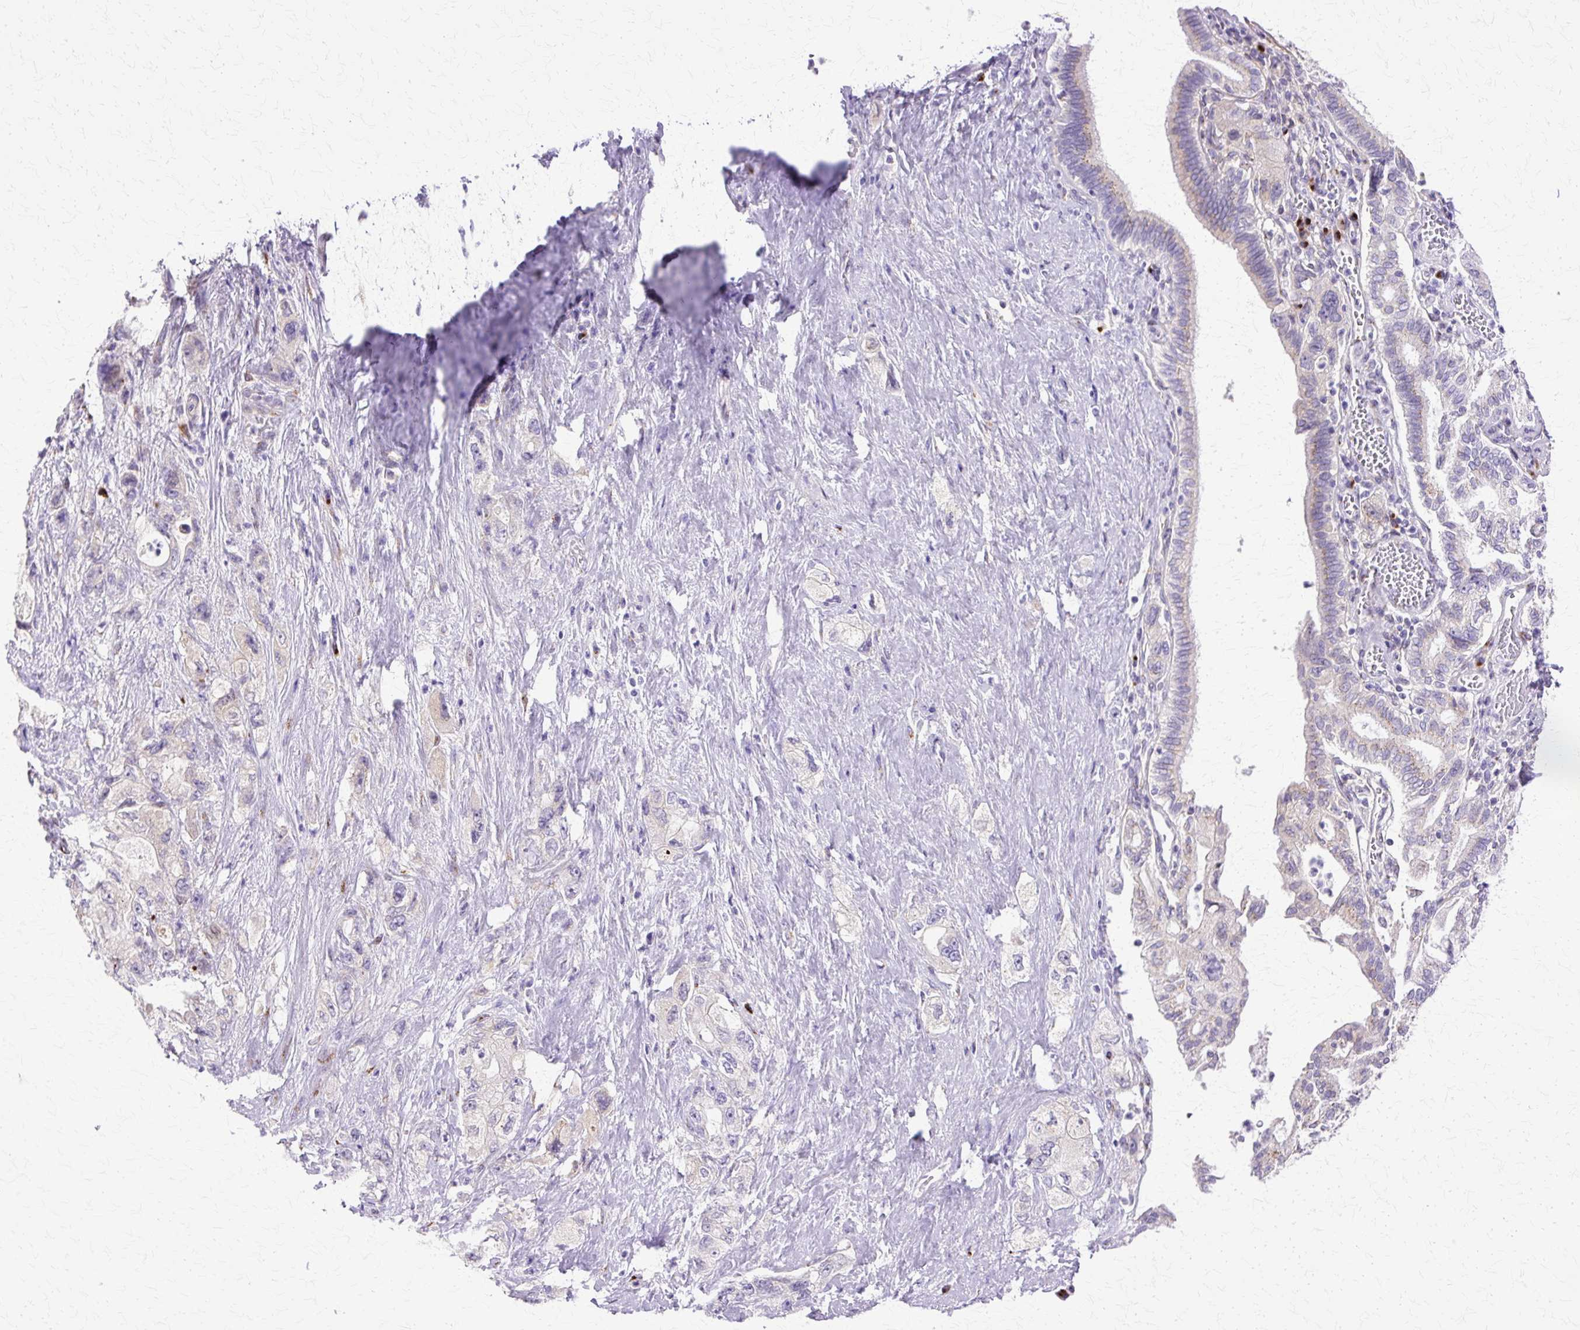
{"staining": {"intensity": "moderate", "quantity": "<25%", "location": "cytoplasmic/membranous"}, "tissue": "pancreatic cancer", "cell_type": "Tumor cells", "image_type": "cancer", "snomed": [{"axis": "morphology", "description": "Adenocarcinoma, NOS"}, {"axis": "topography", "description": "Pancreas"}], "caption": "High-power microscopy captured an IHC photomicrograph of adenocarcinoma (pancreatic), revealing moderate cytoplasmic/membranous staining in about <25% of tumor cells.", "gene": "TBC1D3G", "patient": {"sex": "female", "age": 73}}